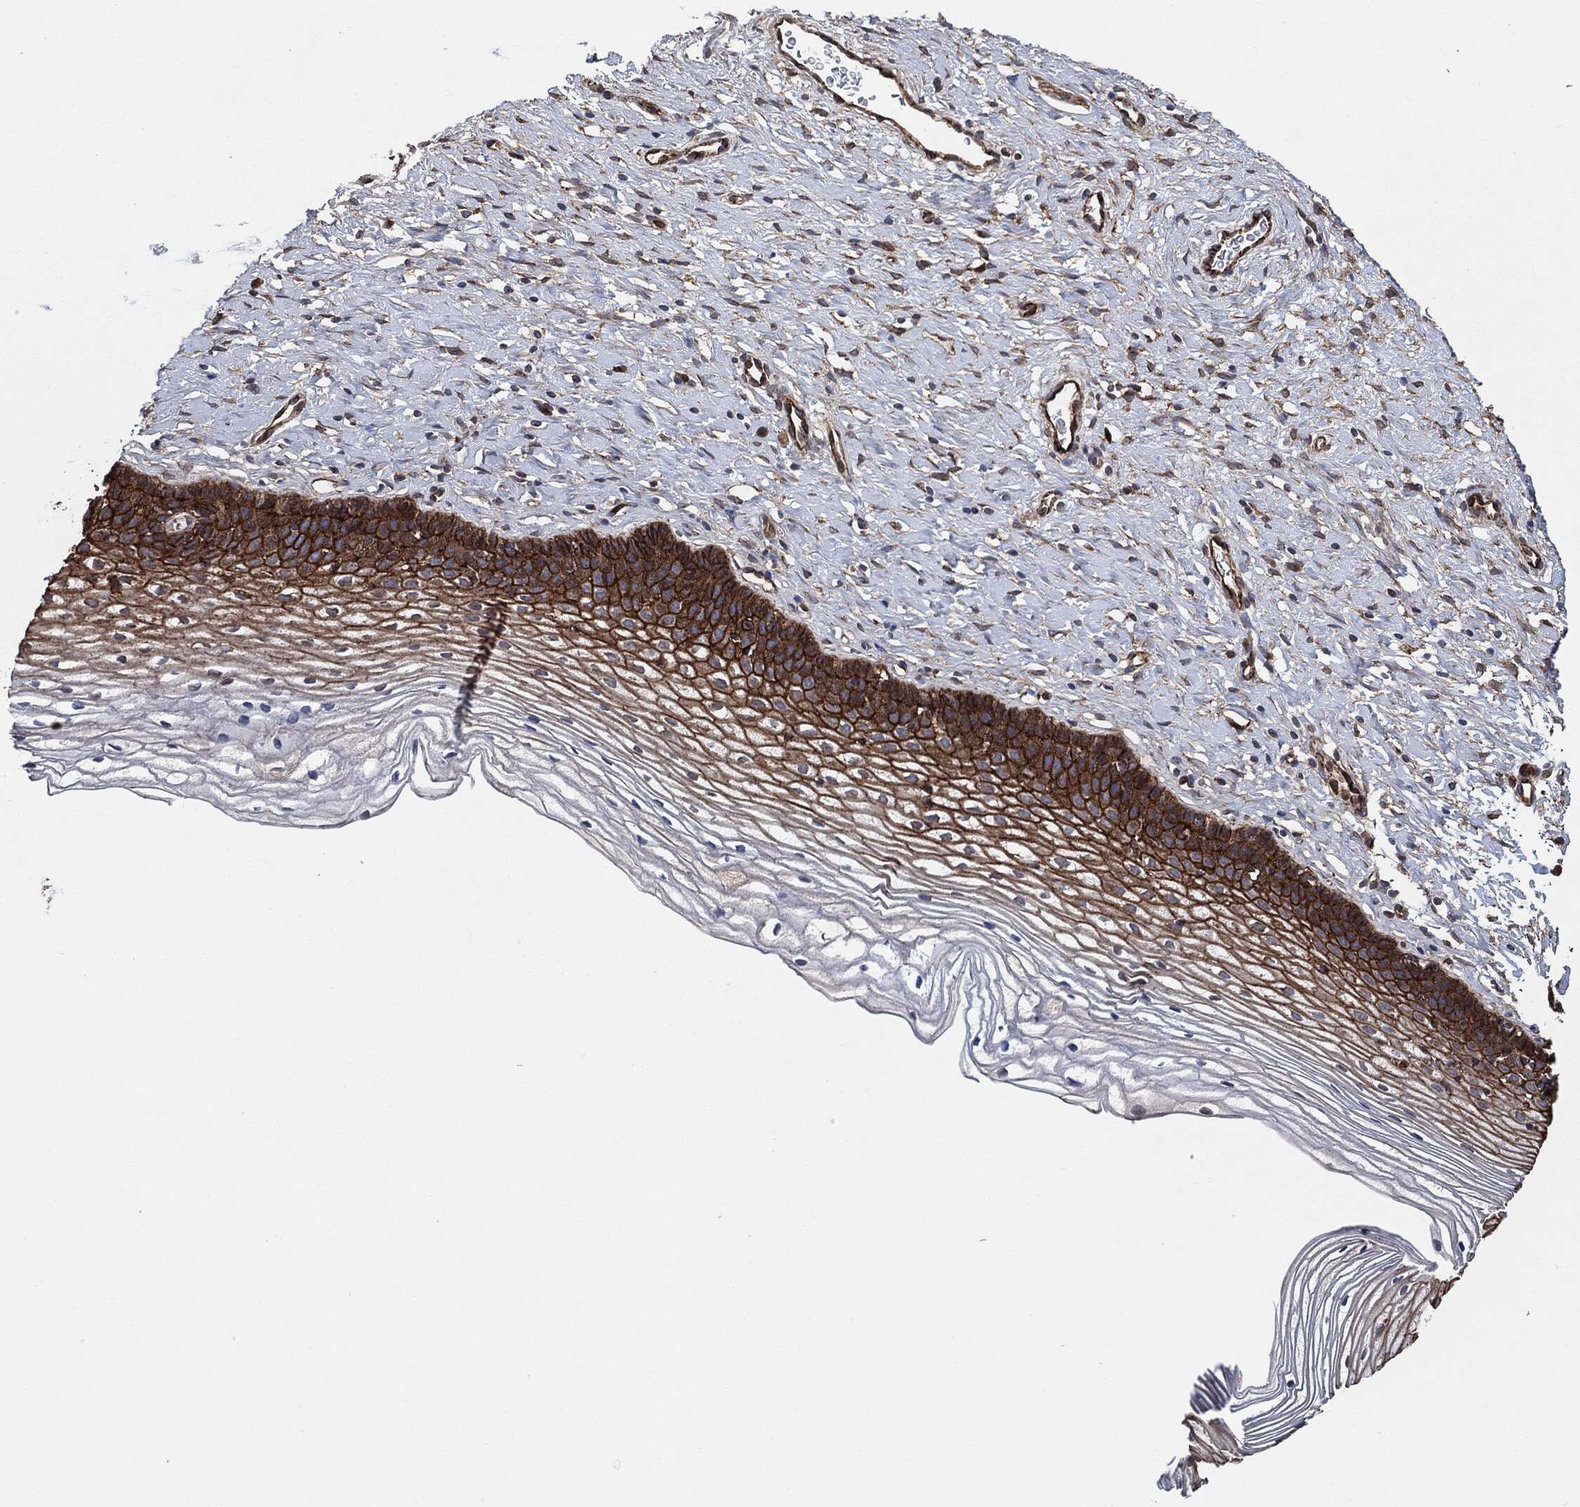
{"staining": {"intensity": "strong", "quantity": ">75%", "location": "cytoplasmic/membranous"}, "tissue": "cervix", "cell_type": "Squamous epithelial cells", "image_type": "normal", "snomed": [{"axis": "morphology", "description": "Normal tissue, NOS"}, {"axis": "topography", "description": "Cervix"}], "caption": "Normal cervix was stained to show a protein in brown. There is high levels of strong cytoplasmic/membranous staining in approximately >75% of squamous epithelial cells.", "gene": "CTNNA1", "patient": {"sex": "female", "age": 39}}